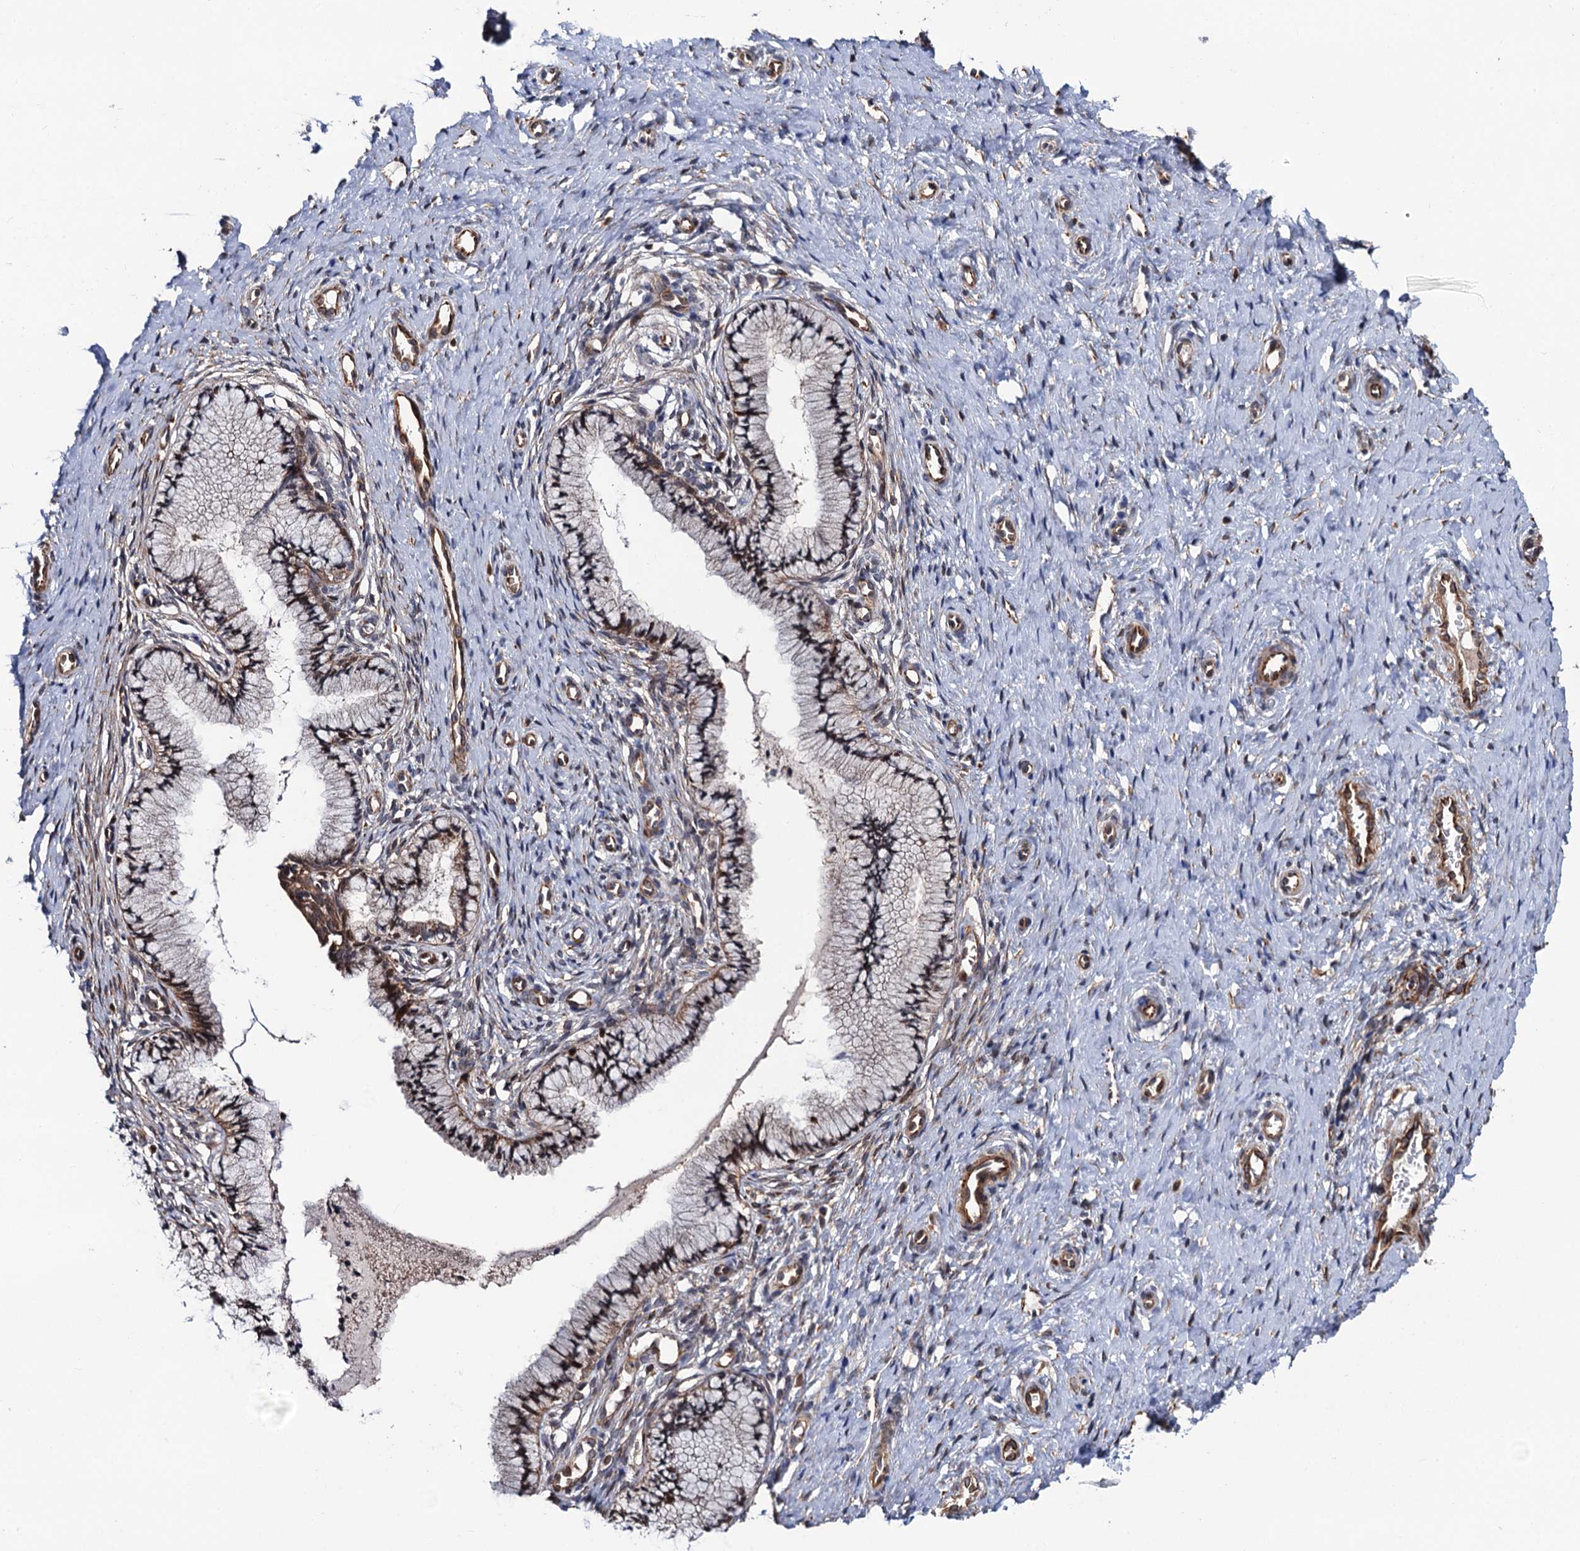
{"staining": {"intensity": "moderate", "quantity": ">75%", "location": "cytoplasmic/membranous,nuclear"}, "tissue": "cervix", "cell_type": "Glandular cells", "image_type": "normal", "snomed": [{"axis": "morphology", "description": "Normal tissue, NOS"}, {"axis": "topography", "description": "Cervix"}], "caption": "A brown stain labels moderate cytoplasmic/membranous,nuclear staining of a protein in glandular cells of benign human cervix. The staining was performed using DAB (3,3'-diaminobenzidine) to visualize the protein expression in brown, while the nuclei were stained in blue with hematoxylin (Magnification: 20x).", "gene": "FSIP1", "patient": {"sex": "female", "age": 36}}